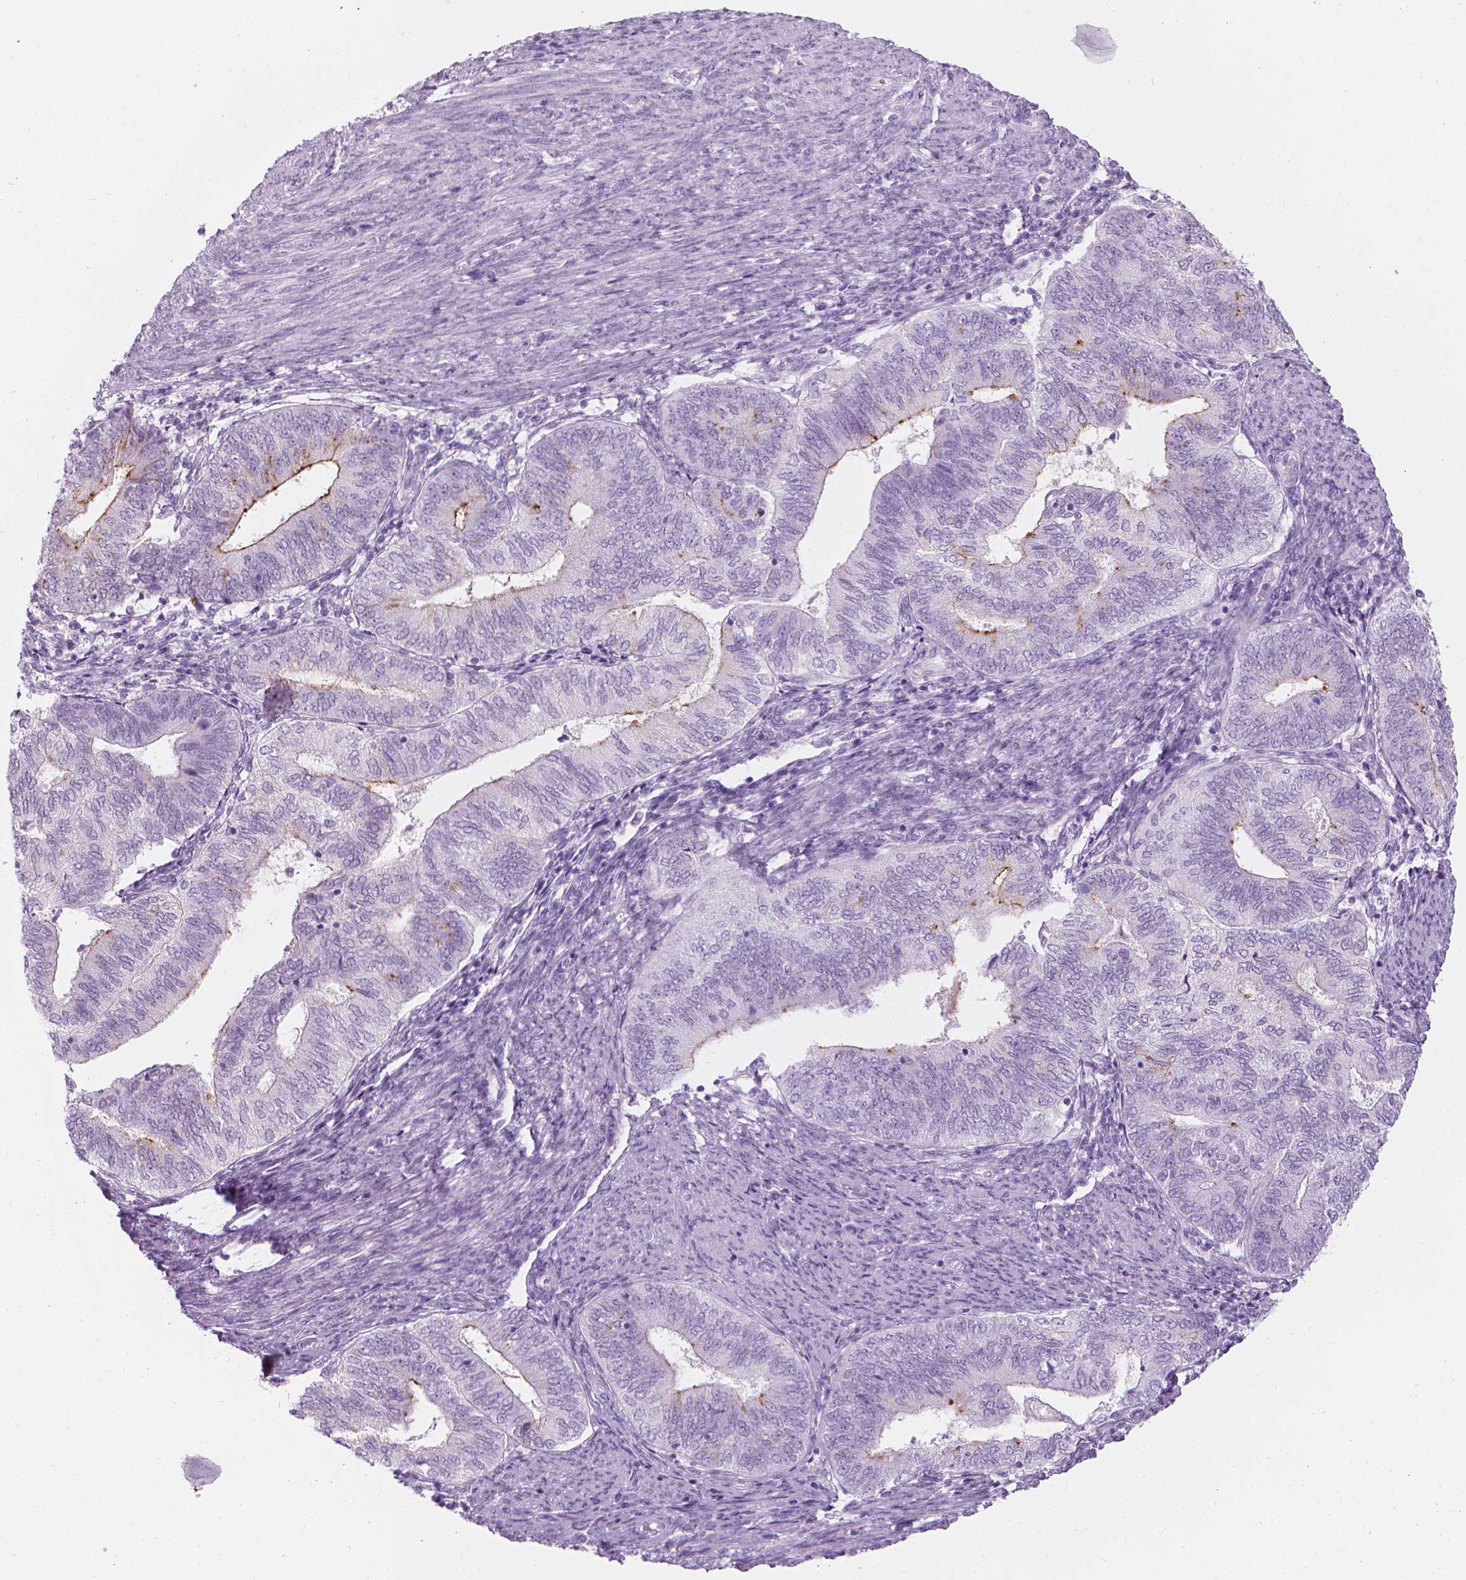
{"staining": {"intensity": "negative", "quantity": "none", "location": "none"}, "tissue": "endometrial cancer", "cell_type": "Tumor cells", "image_type": "cancer", "snomed": [{"axis": "morphology", "description": "Adenocarcinoma, NOS"}, {"axis": "topography", "description": "Endometrium"}], "caption": "An immunohistochemistry photomicrograph of adenocarcinoma (endometrial) is shown. There is no staining in tumor cells of adenocarcinoma (endometrial).", "gene": "SCG3", "patient": {"sex": "female", "age": 65}}